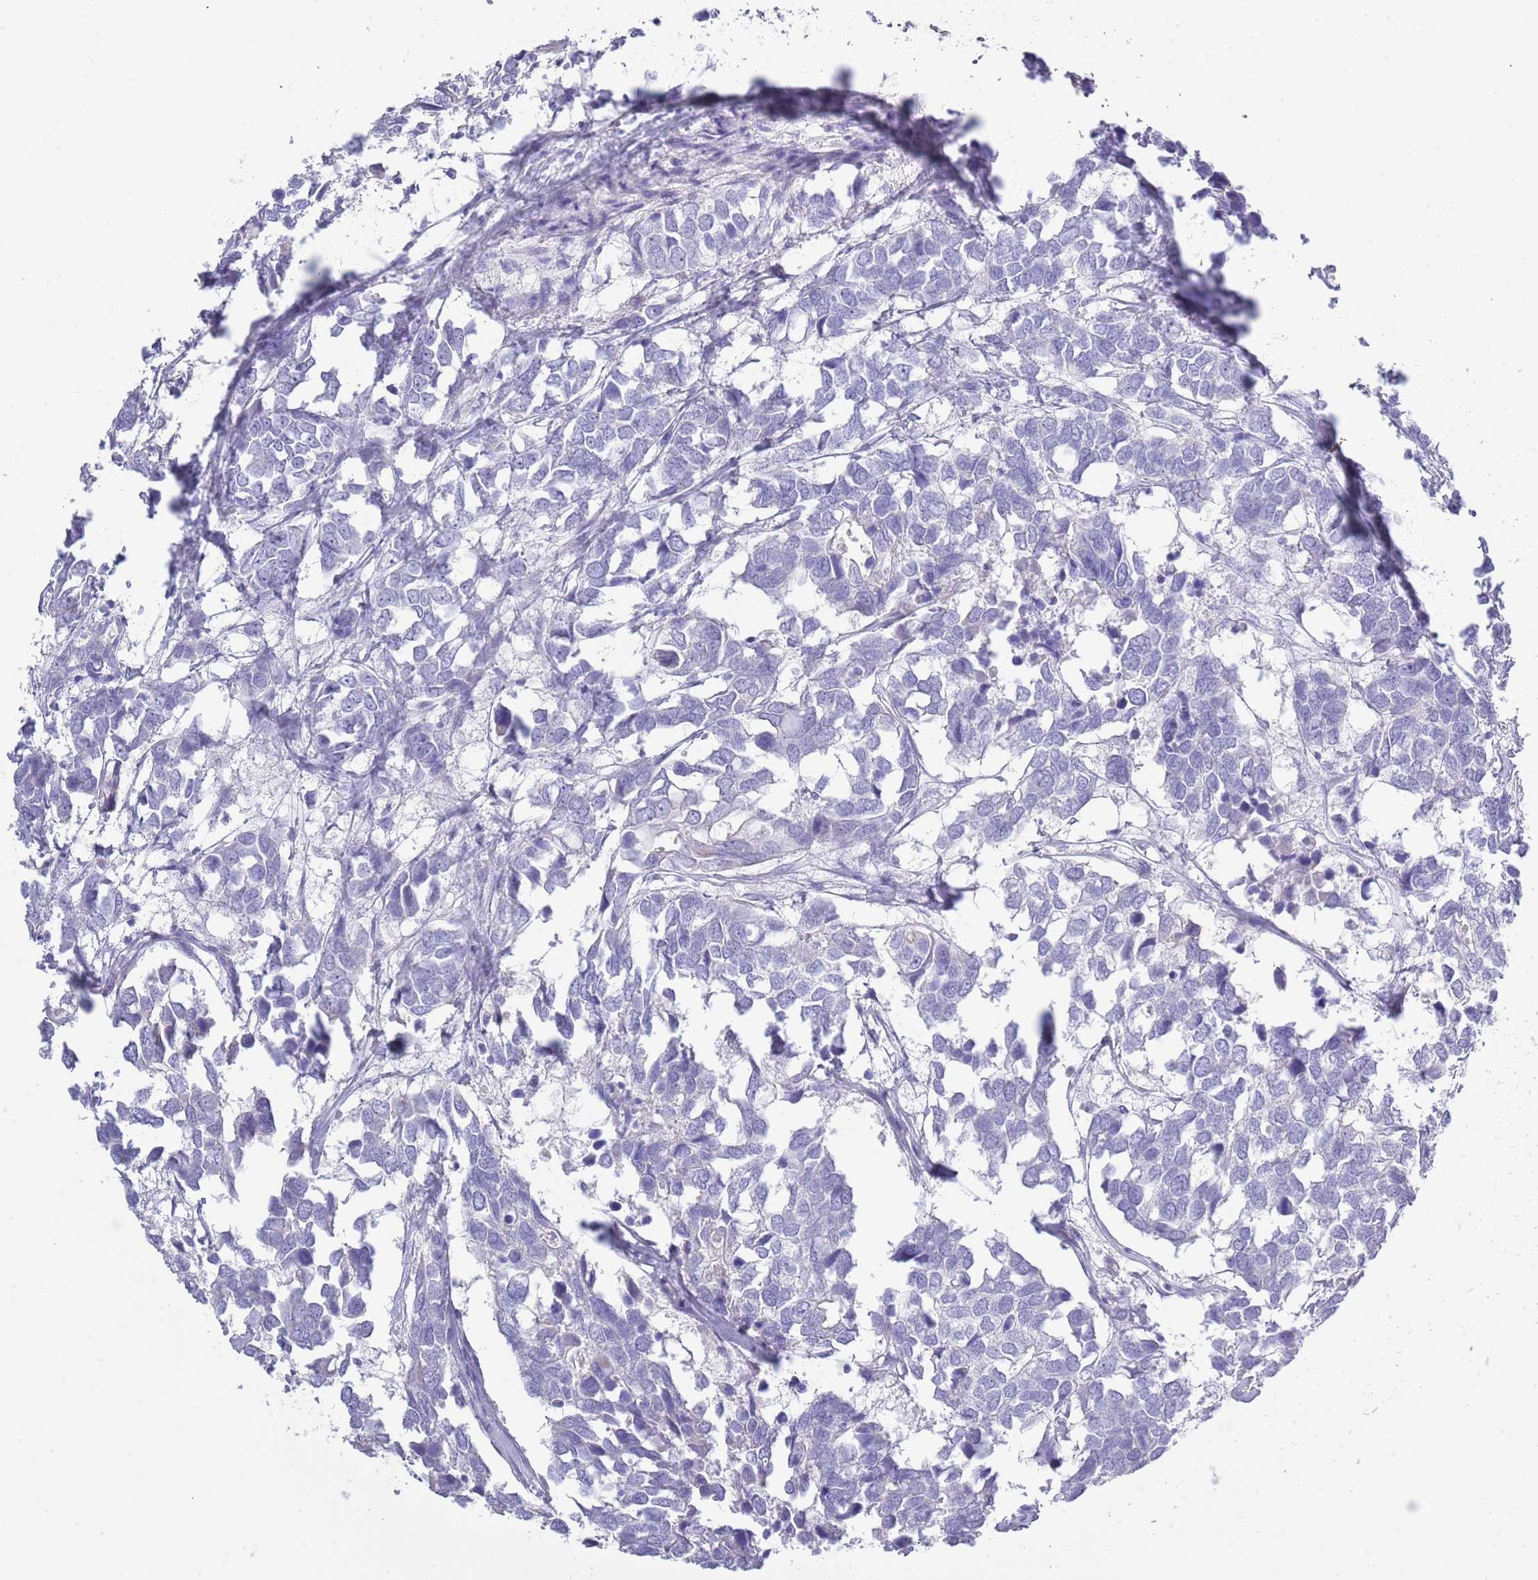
{"staining": {"intensity": "negative", "quantity": "none", "location": "none"}, "tissue": "breast cancer", "cell_type": "Tumor cells", "image_type": "cancer", "snomed": [{"axis": "morphology", "description": "Duct carcinoma"}, {"axis": "topography", "description": "Breast"}], "caption": "Tumor cells show no significant protein positivity in breast cancer (infiltrating ductal carcinoma).", "gene": "ACR", "patient": {"sex": "female", "age": 83}}